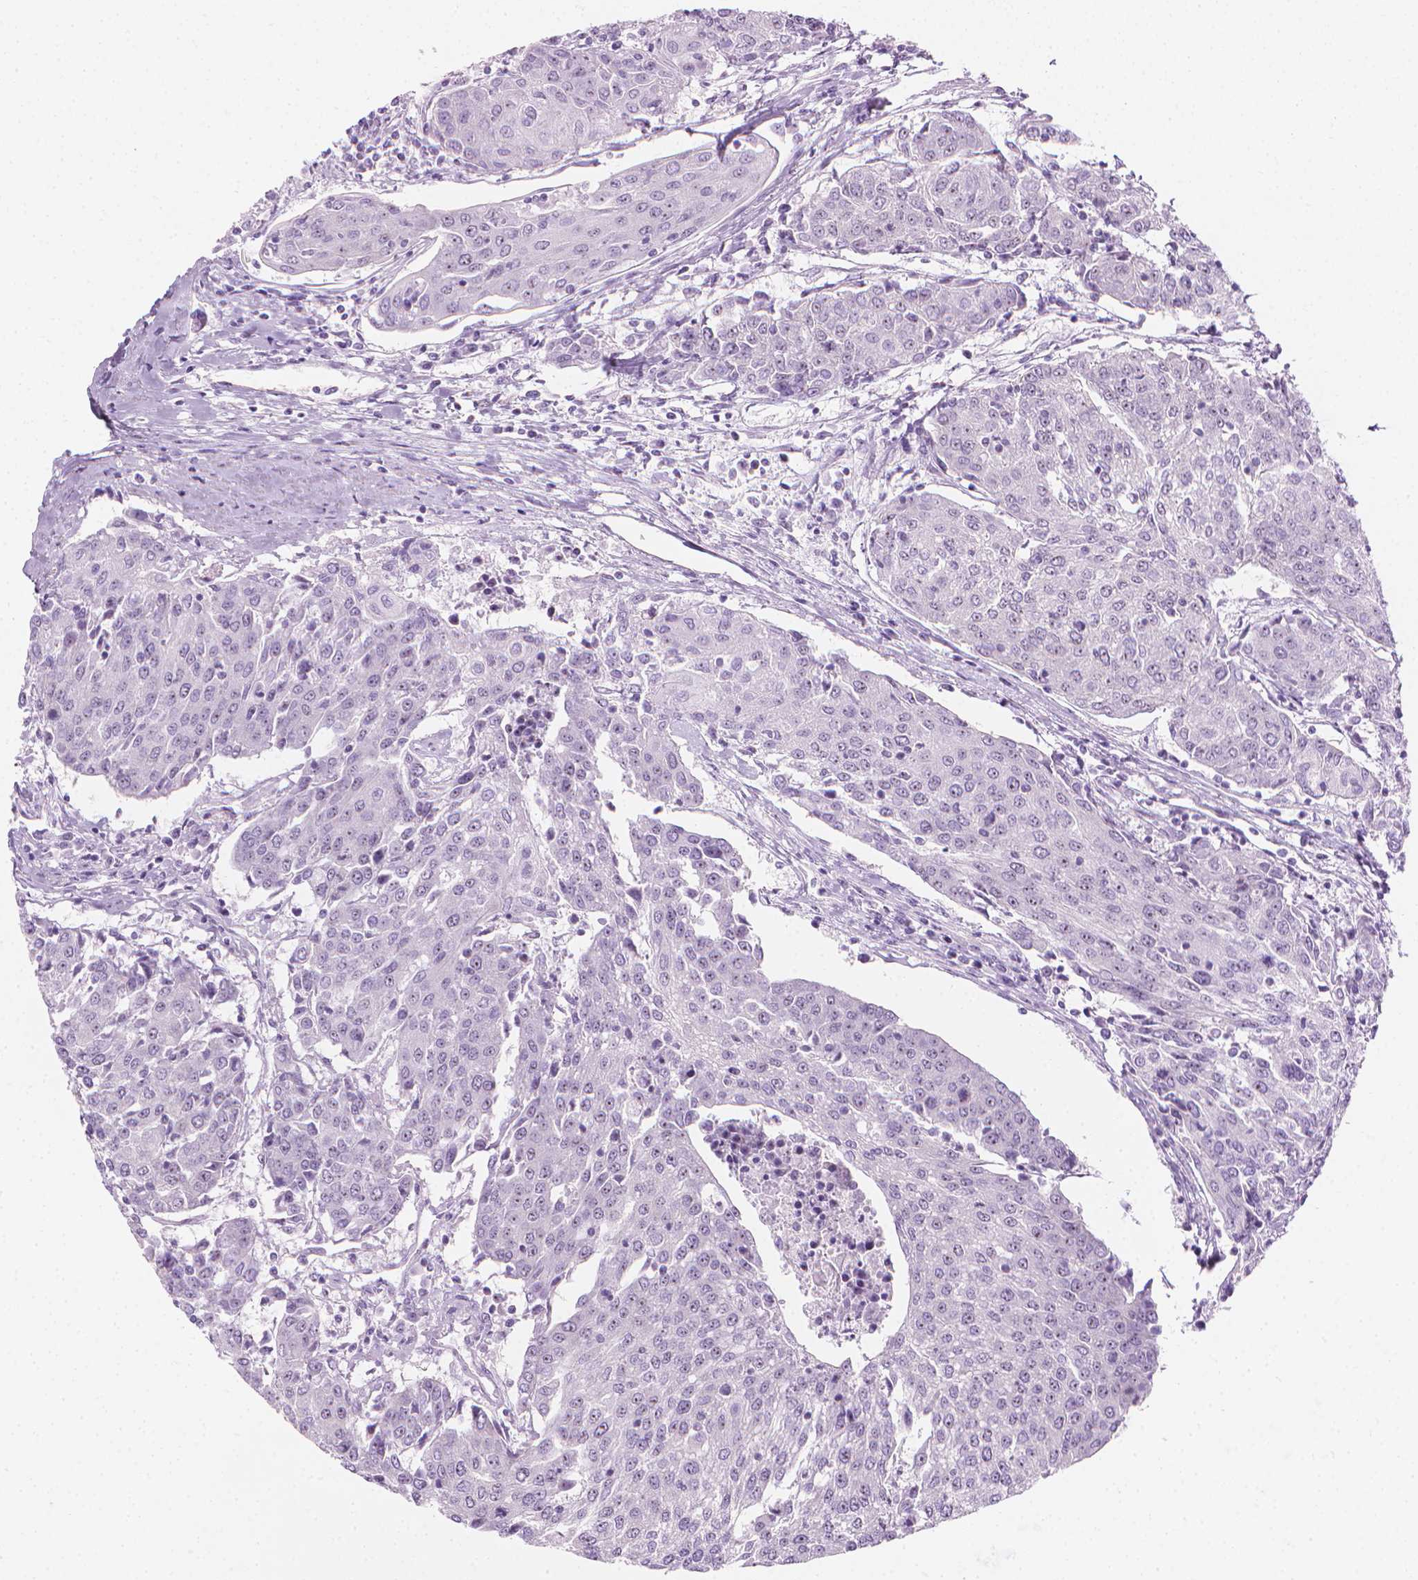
{"staining": {"intensity": "negative", "quantity": "none", "location": "none"}, "tissue": "urothelial cancer", "cell_type": "Tumor cells", "image_type": "cancer", "snomed": [{"axis": "morphology", "description": "Urothelial carcinoma, High grade"}, {"axis": "topography", "description": "Urinary bladder"}], "caption": "DAB (3,3'-diaminobenzidine) immunohistochemical staining of human urothelial cancer displays no significant positivity in tumor cells.", "gene": "NOL7", "patient": {"sex": "female", "age": 85}}